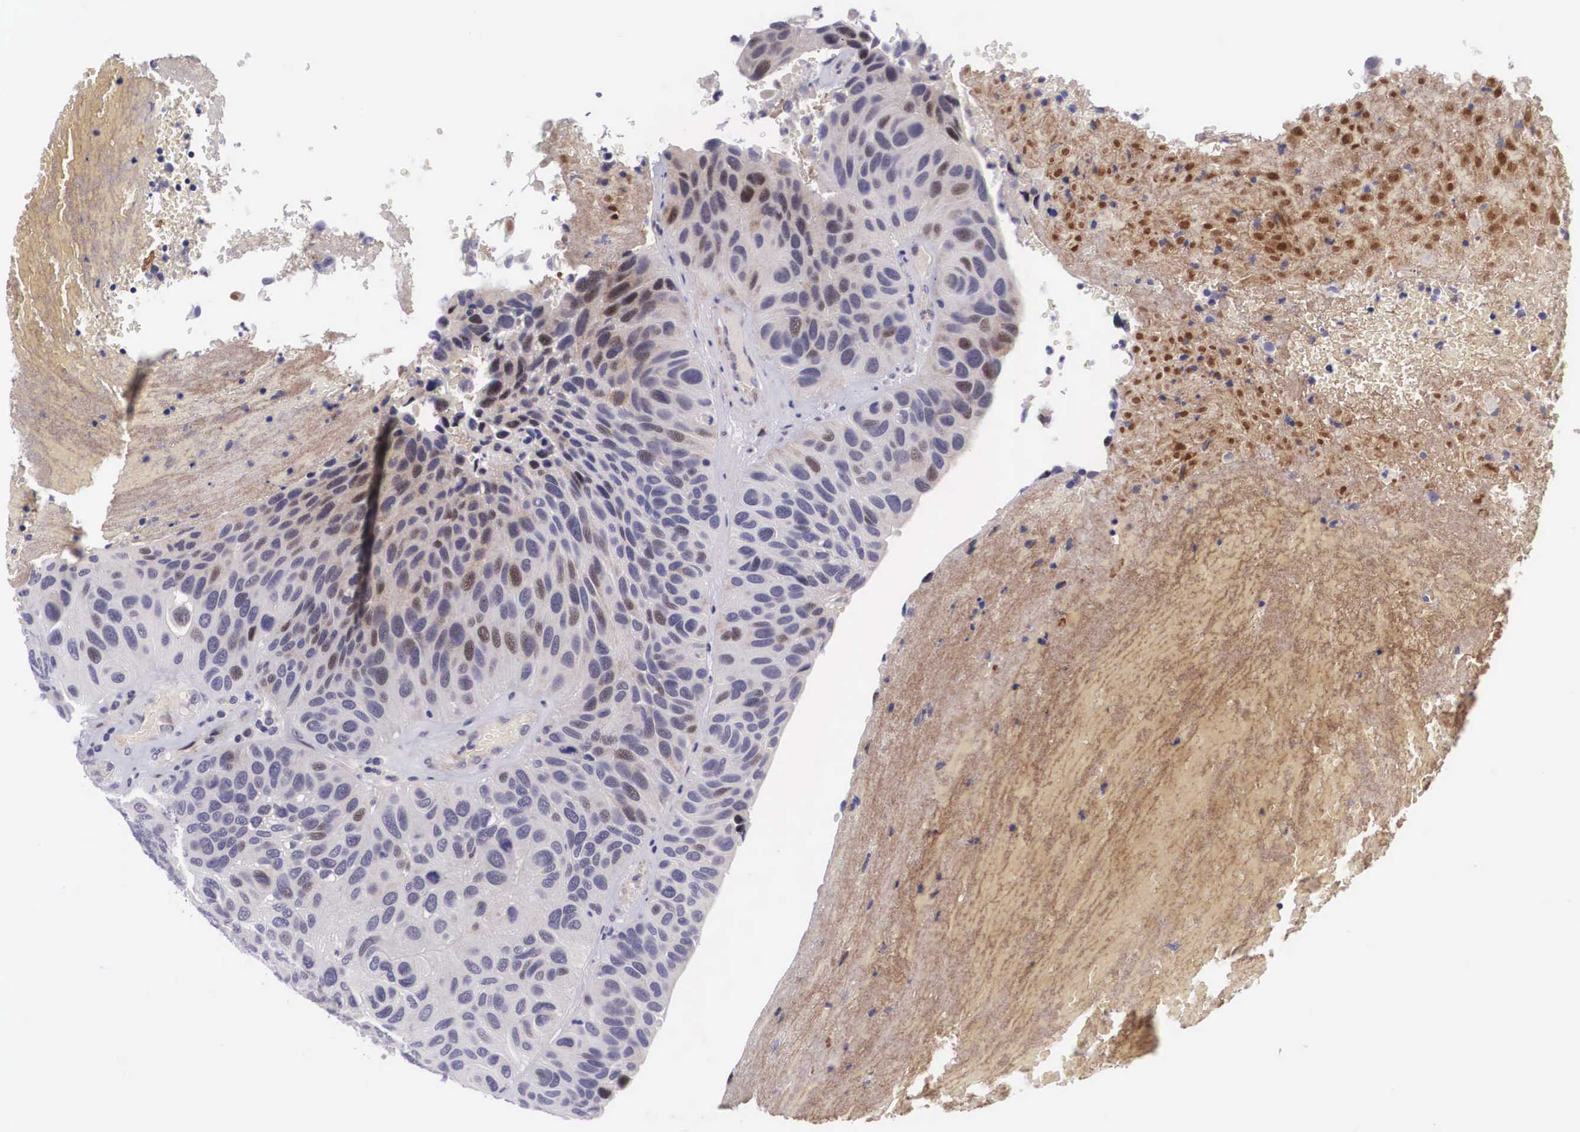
{"staining": {"intensity": "weak", "quantity": "25%-75%", "location": "nuclear"}, "tissue": "urothelial cancer", "cell_type": "Tumor cells", "image_type": "cancer", "snomed": [{"axis": "morphology", "description": "Urothelial carcinoma, High grade"}, {"axis": "topography", "description": "Urinary bladder"}], "caption": "This is a histology image of immunohistochemistry (IHC) staining of urothelial cancer, which shows weak positivity in the nuclear of tumor cells.", "gene": "EMID1", "patient": {"sex": "male", "age": 66}}